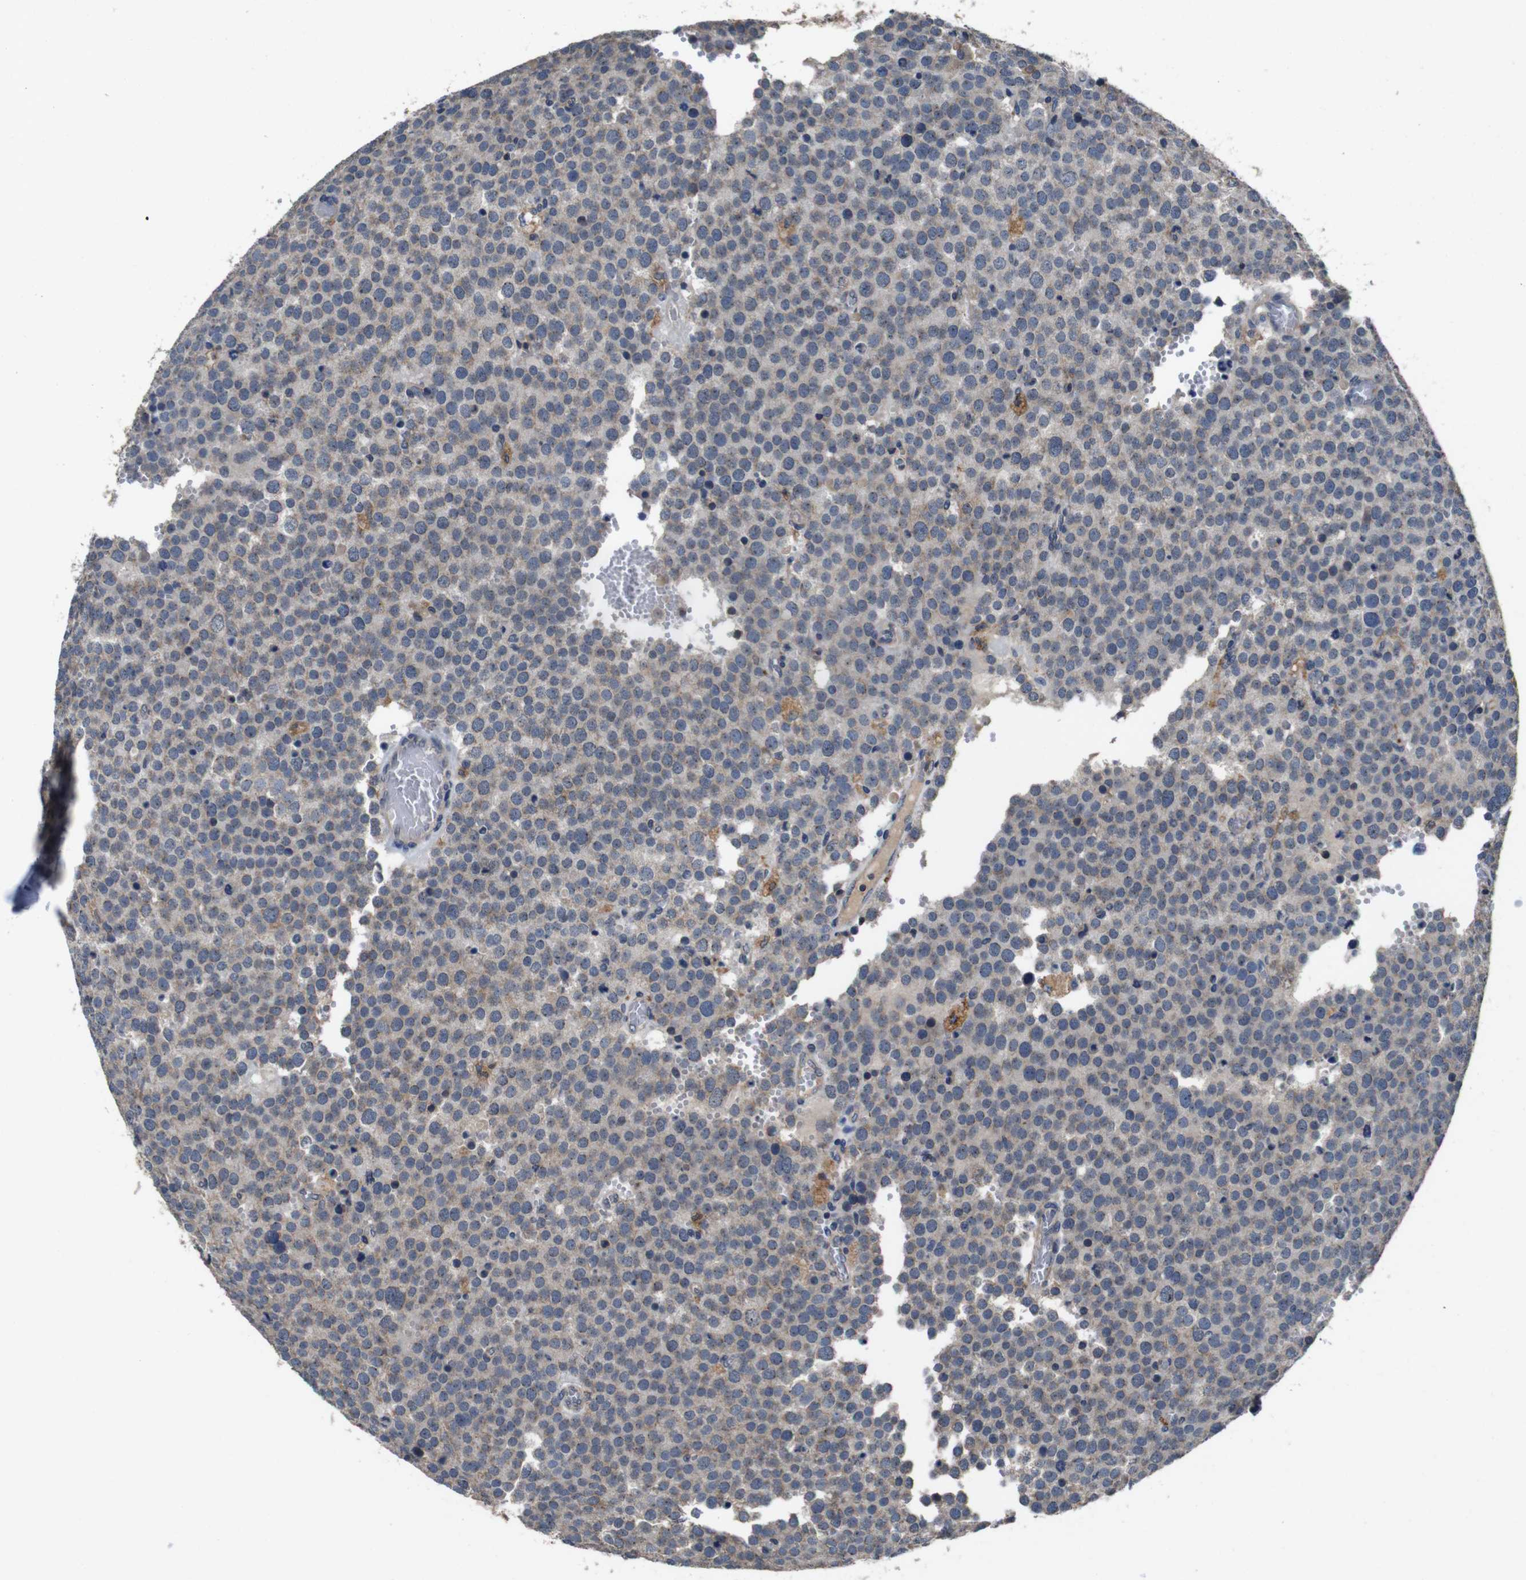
{"staining": {"intensity": "negative", "quantity": "none", "location": "none"}, "tissue": "testis cancer", "cell_type": "Tumor cells", "image_type": "cancer", "snomed": [{"axis": "morphology", "description": "Normal tissue, NOS"}, {"axis": "morphology", "description": "Seminoma, NOS"}, {"axis": "topography", "description": "Testis"}], "caption": "Testis cancer stained for a protein using immunohistochemistry (IHC) exhibits no positivity tumor cells.", "gene": "GLIPR1", "patient": {"sex": "male", "age": 71}}